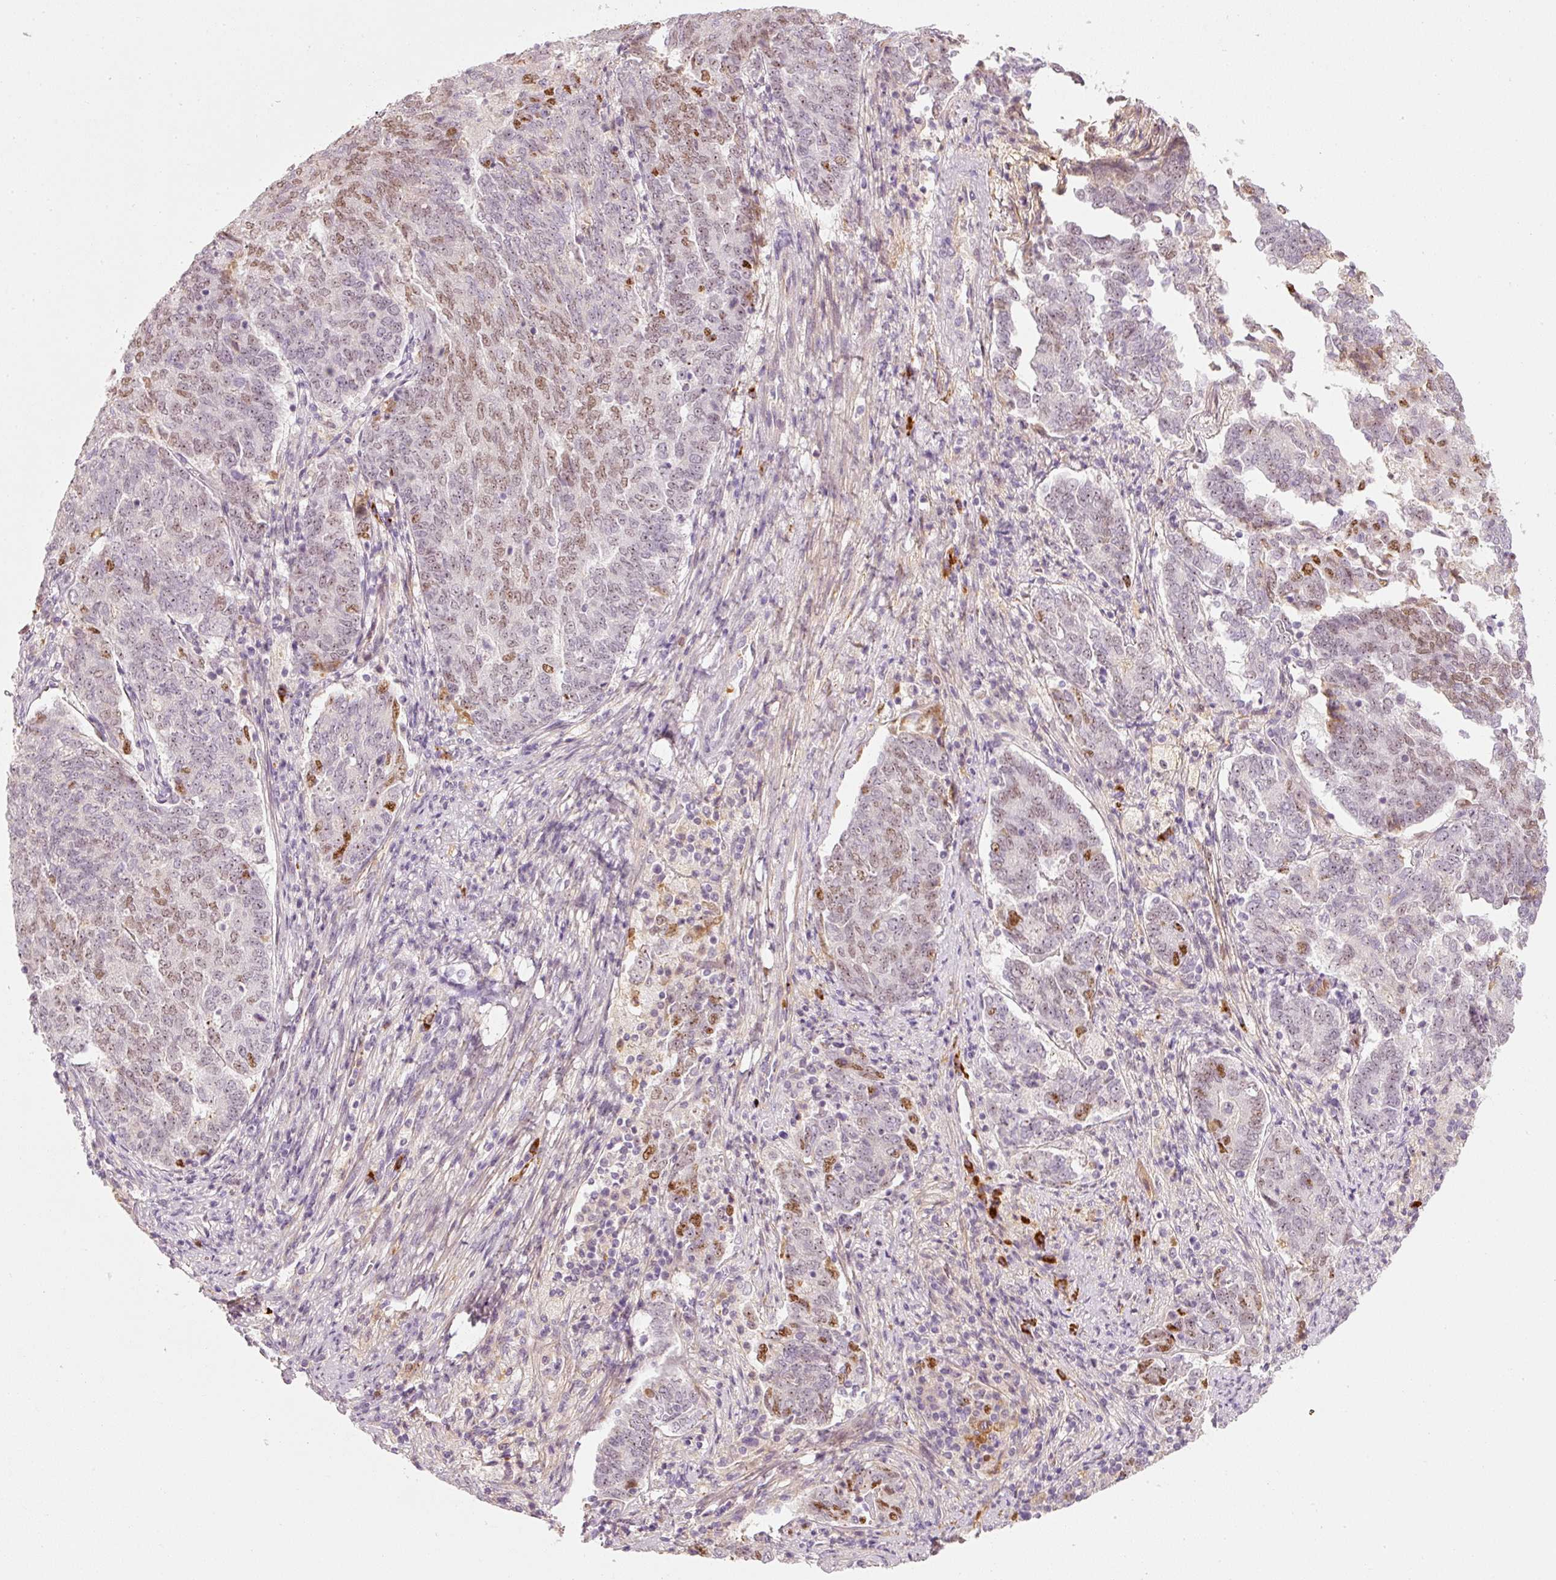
{"staining": {"intensity": "moderate", "quantity": "<25%", "location": "nuclear"}, "tissue": "endometrial cancer", "cell_type": "Tumor cells", "image_type": "cancer", "snomed": [{"axis": "morphology", "description": "Adenocarcinoma, NOS"}, {"axis": "topography", "description": "Endometrium"}], "caption": "This is a photomicrograph of immunohistochemistry staining of endometrial cancer (adenocarcinoma), which shows moderate positivity in the nuclear of tumor cells.", "gene": "VCAM1", "patient": {"sex": "female", "age": 80}}